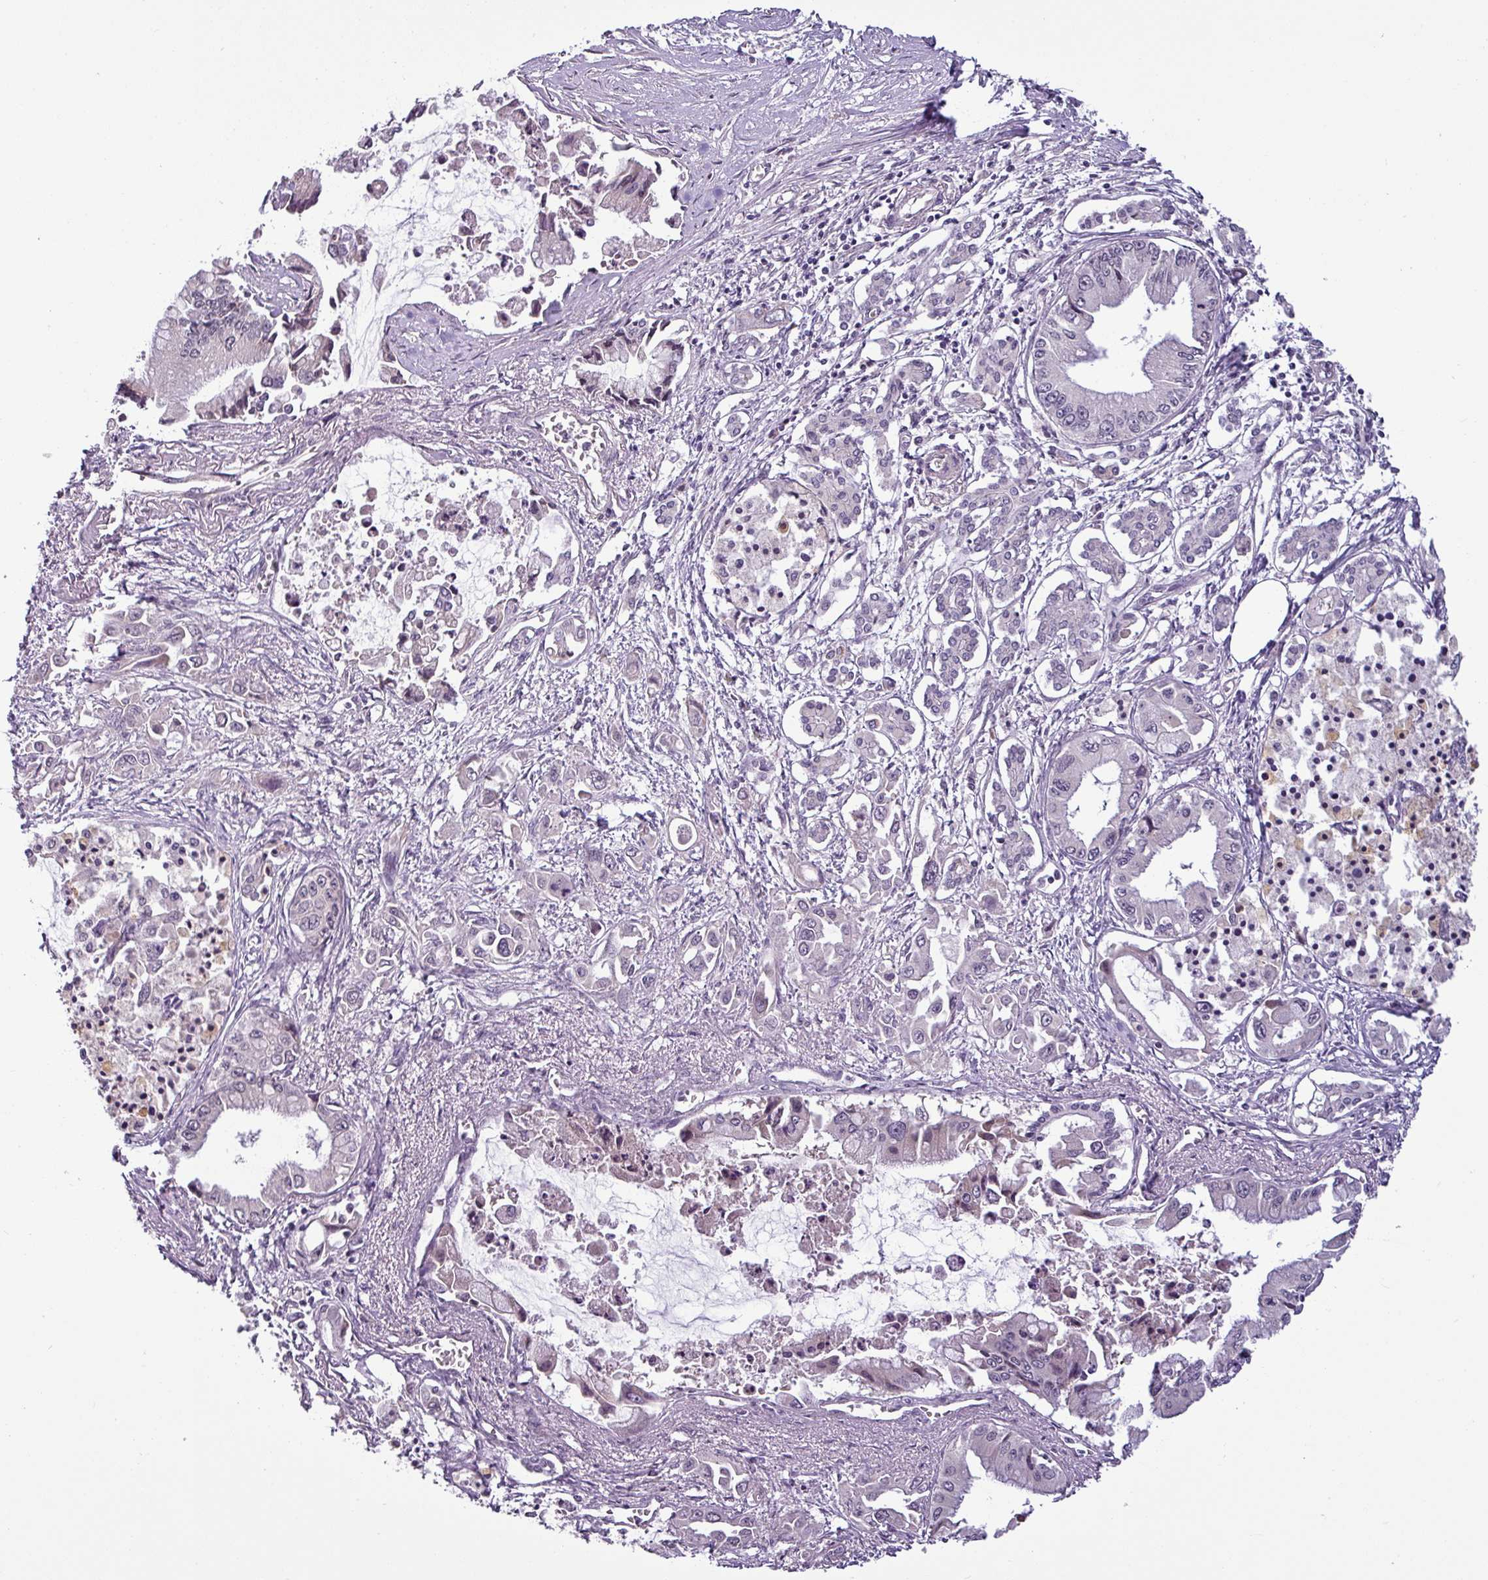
{"staining": {"intensity": "negative", "quantity": "none", "location": "none"}, "tissue": "pancreatic cancer", "cell_type": "Tumor cells", "image_type": "cancer", "snomed": [{"axis": "morphology", "description": "Adenocarcinoma, NOS"}, {"axis": "topography", "description": "Pancreas"}], "caption": "IHC photomicrograph of neoplastic tissue: human pancreatic adenocarcinoma stained with DAB shows no significant protein expression in tumor cells.", "gene": "OR52D1", "patient": {"sex": "male", "age": 84}}